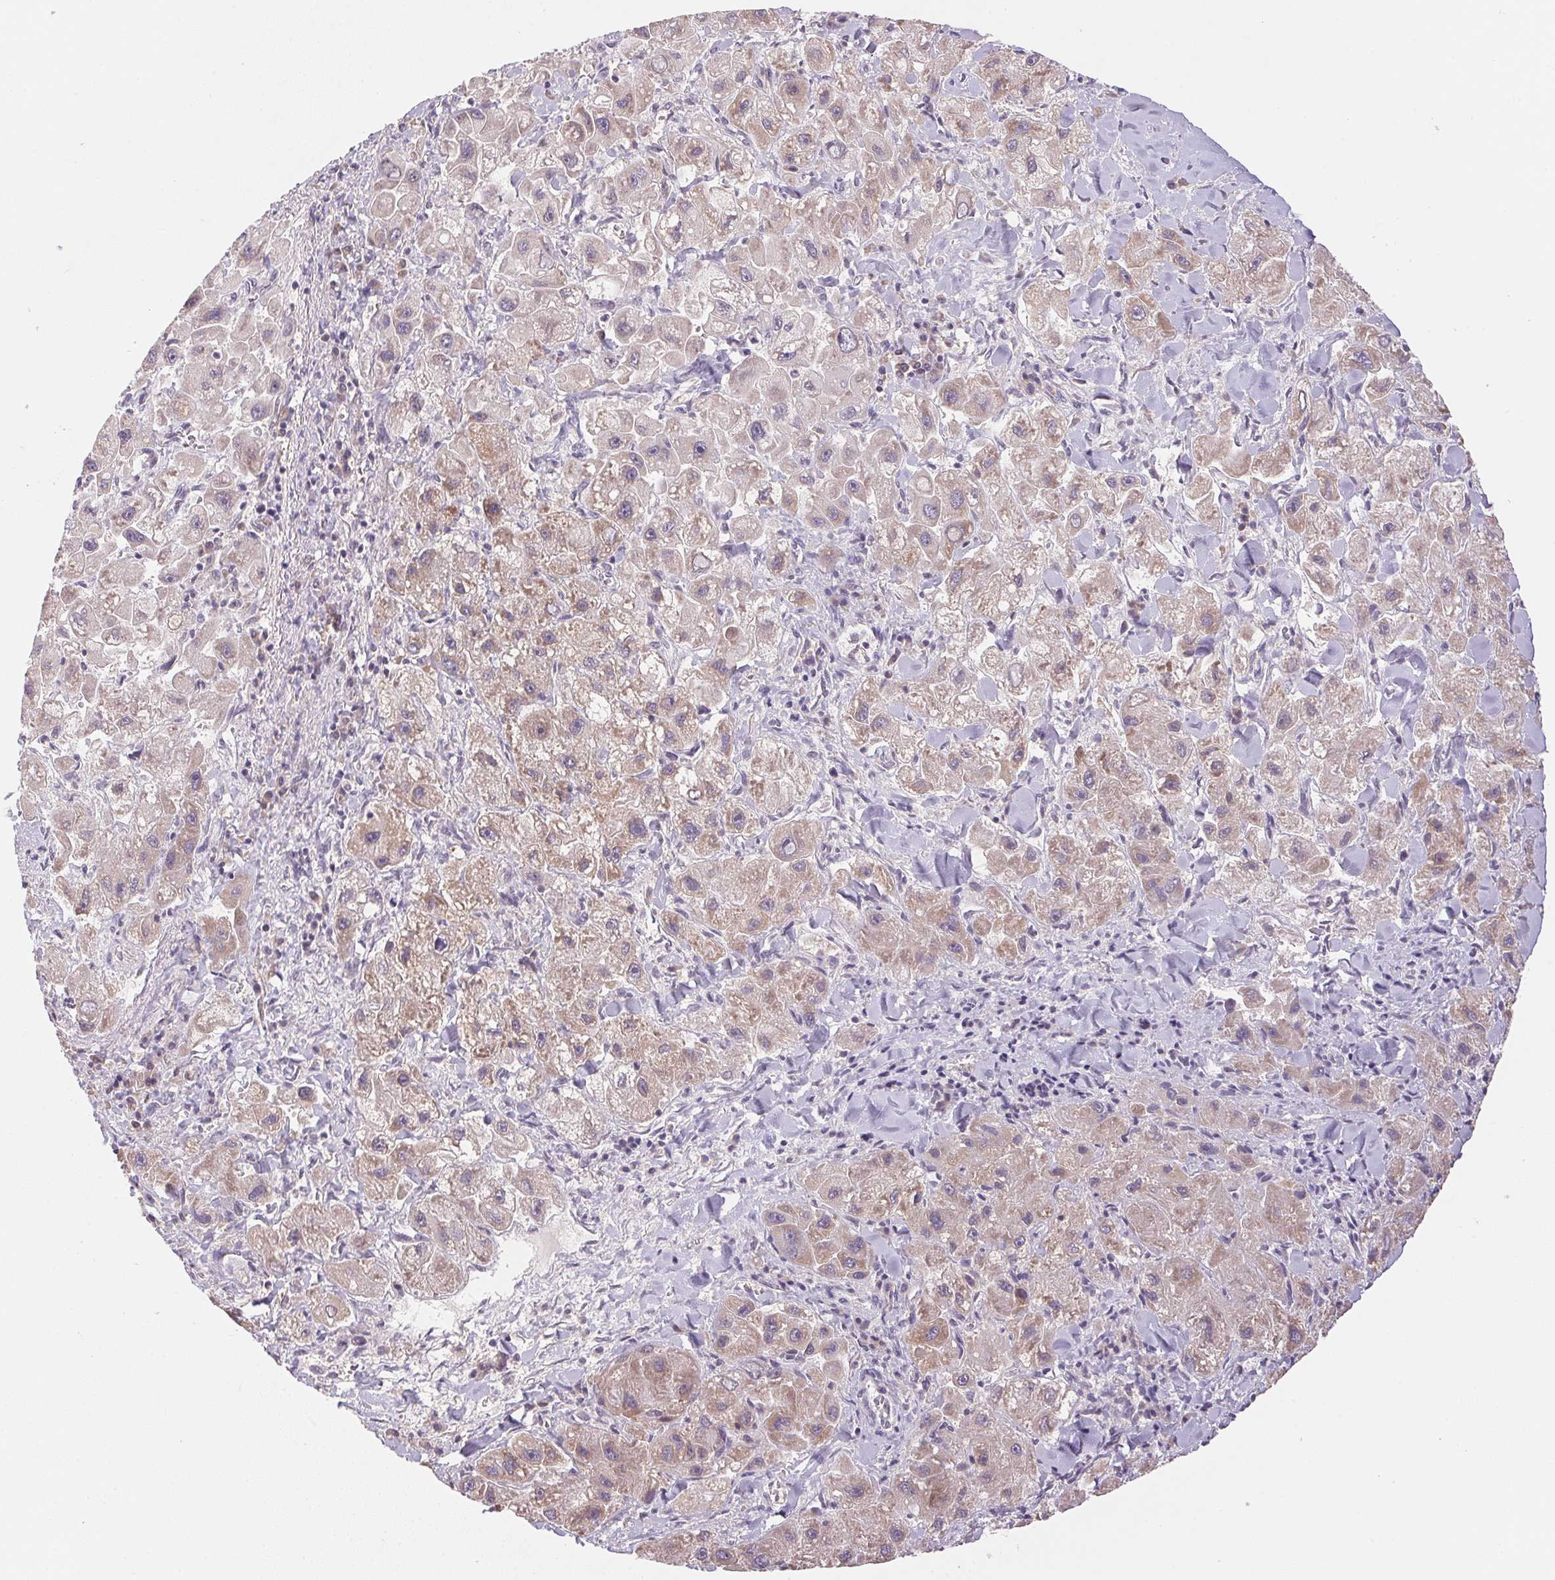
{"staining": {"intensity": "weak", "quantity": "<25%", "location": "cytoplasmic/membranous"}, "tissue": "liver cancer", "cell_type": "Tumor cells", "image_type": "cancer", "snomed": [{"axis": "morphology", "description": "Carcinoma, Hepatocellular, NOS"}, {"axis": "topography", "description": "Liver"}], "caption": "Liver hepatocellular carcinoma was stained to show a protein in brown. There is no significant staining in tumor cells.", "gene": "BNIP5", "patient": {"sex": "male", "age": 24}}